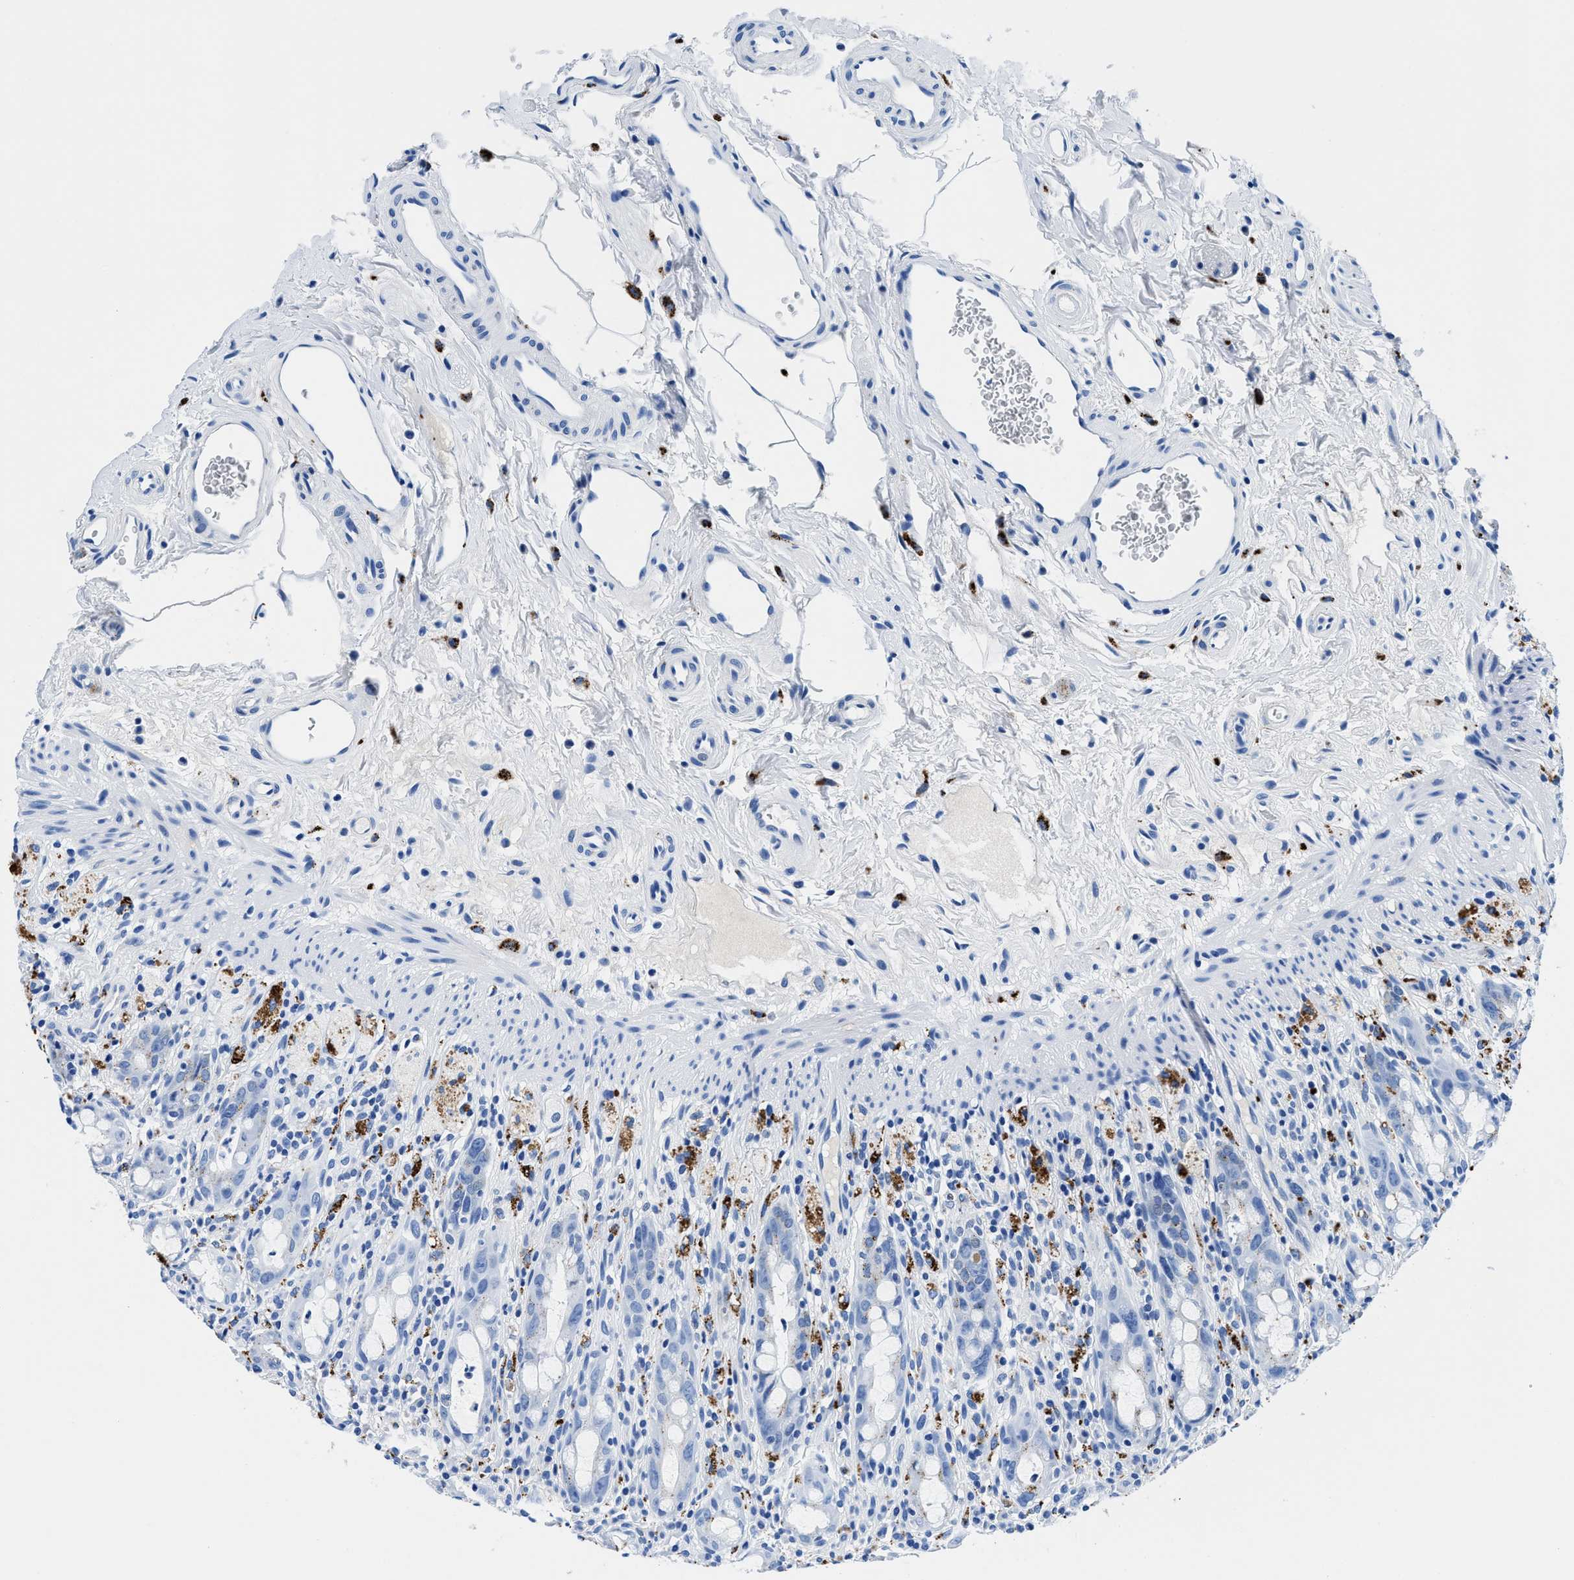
{"staining": {"intensity": "negative", "quantity": "none", "location": "none"}, "tissue": "rectum", "cell_type": "Glandular cells", "image_type": "normal", "snomed": [{"axis": "morphology", "description": "Normal tissue, NOS"}, {"axis": "topography", "description": "Rectum"}], "caption": "This micrograph is of benign rectum stained with immunohistochemistry to label a protein in brown with the nuclei are counter-stained blue. There is no expression in glandular cells.", "gene": "OR14K1", "patient": {"sex": "male", "age": 44}}